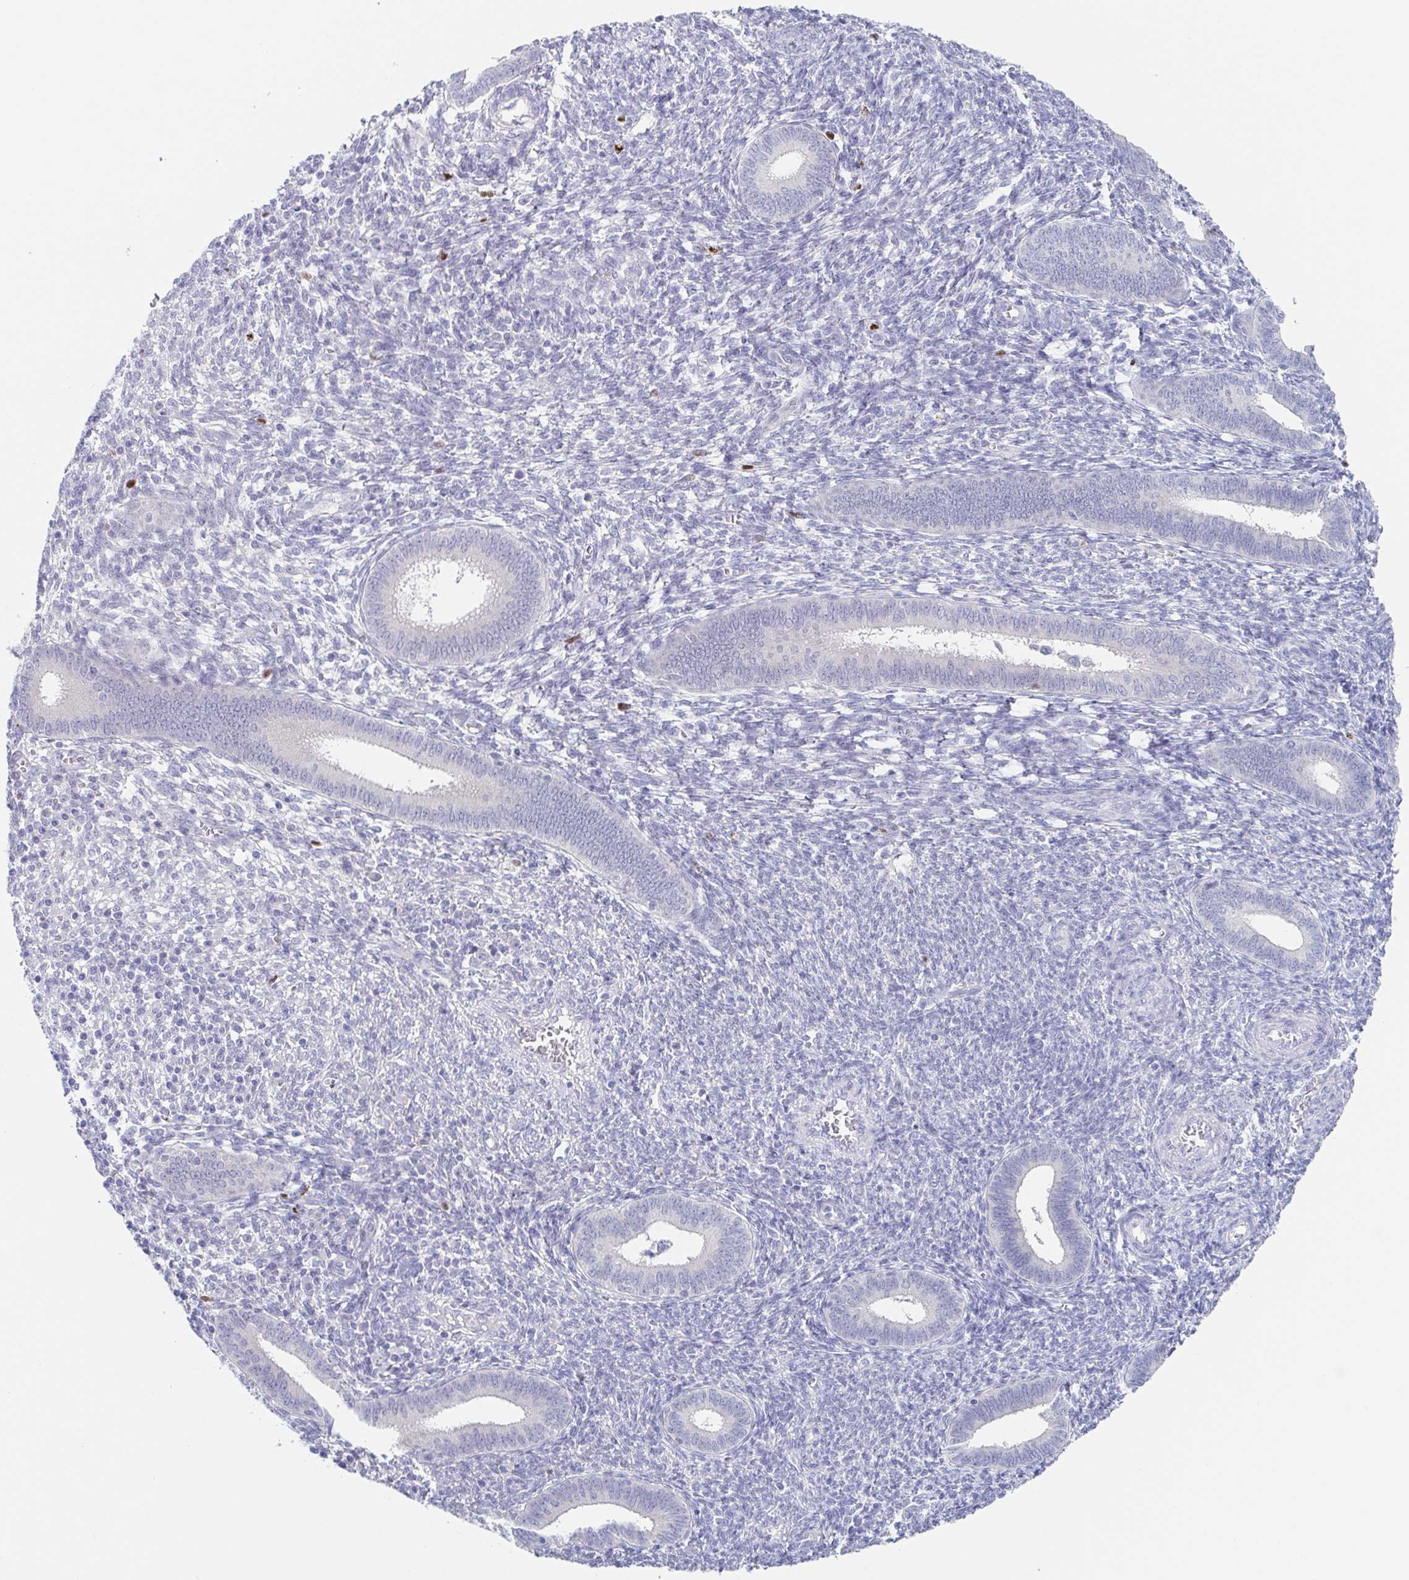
{"staining": {"intensity": "negative", "quantity": "none", "location": "none"}, "tissue": "endometrium", "cell_type": "Cells in endometrial stroma", "image_type": "normal", "snomed": [{"axis": "morphology", "description": "Normal tissue, NOS"}, {"axis": "topography", "description": "Endometrium"}], "caption": "Immunohistochemical staining of unremarkable human endometrium reveals no significant expression in cells in endometrial stroma.", "gene": "HTR2A", "patient": {"sex": "female", "age": 41}}